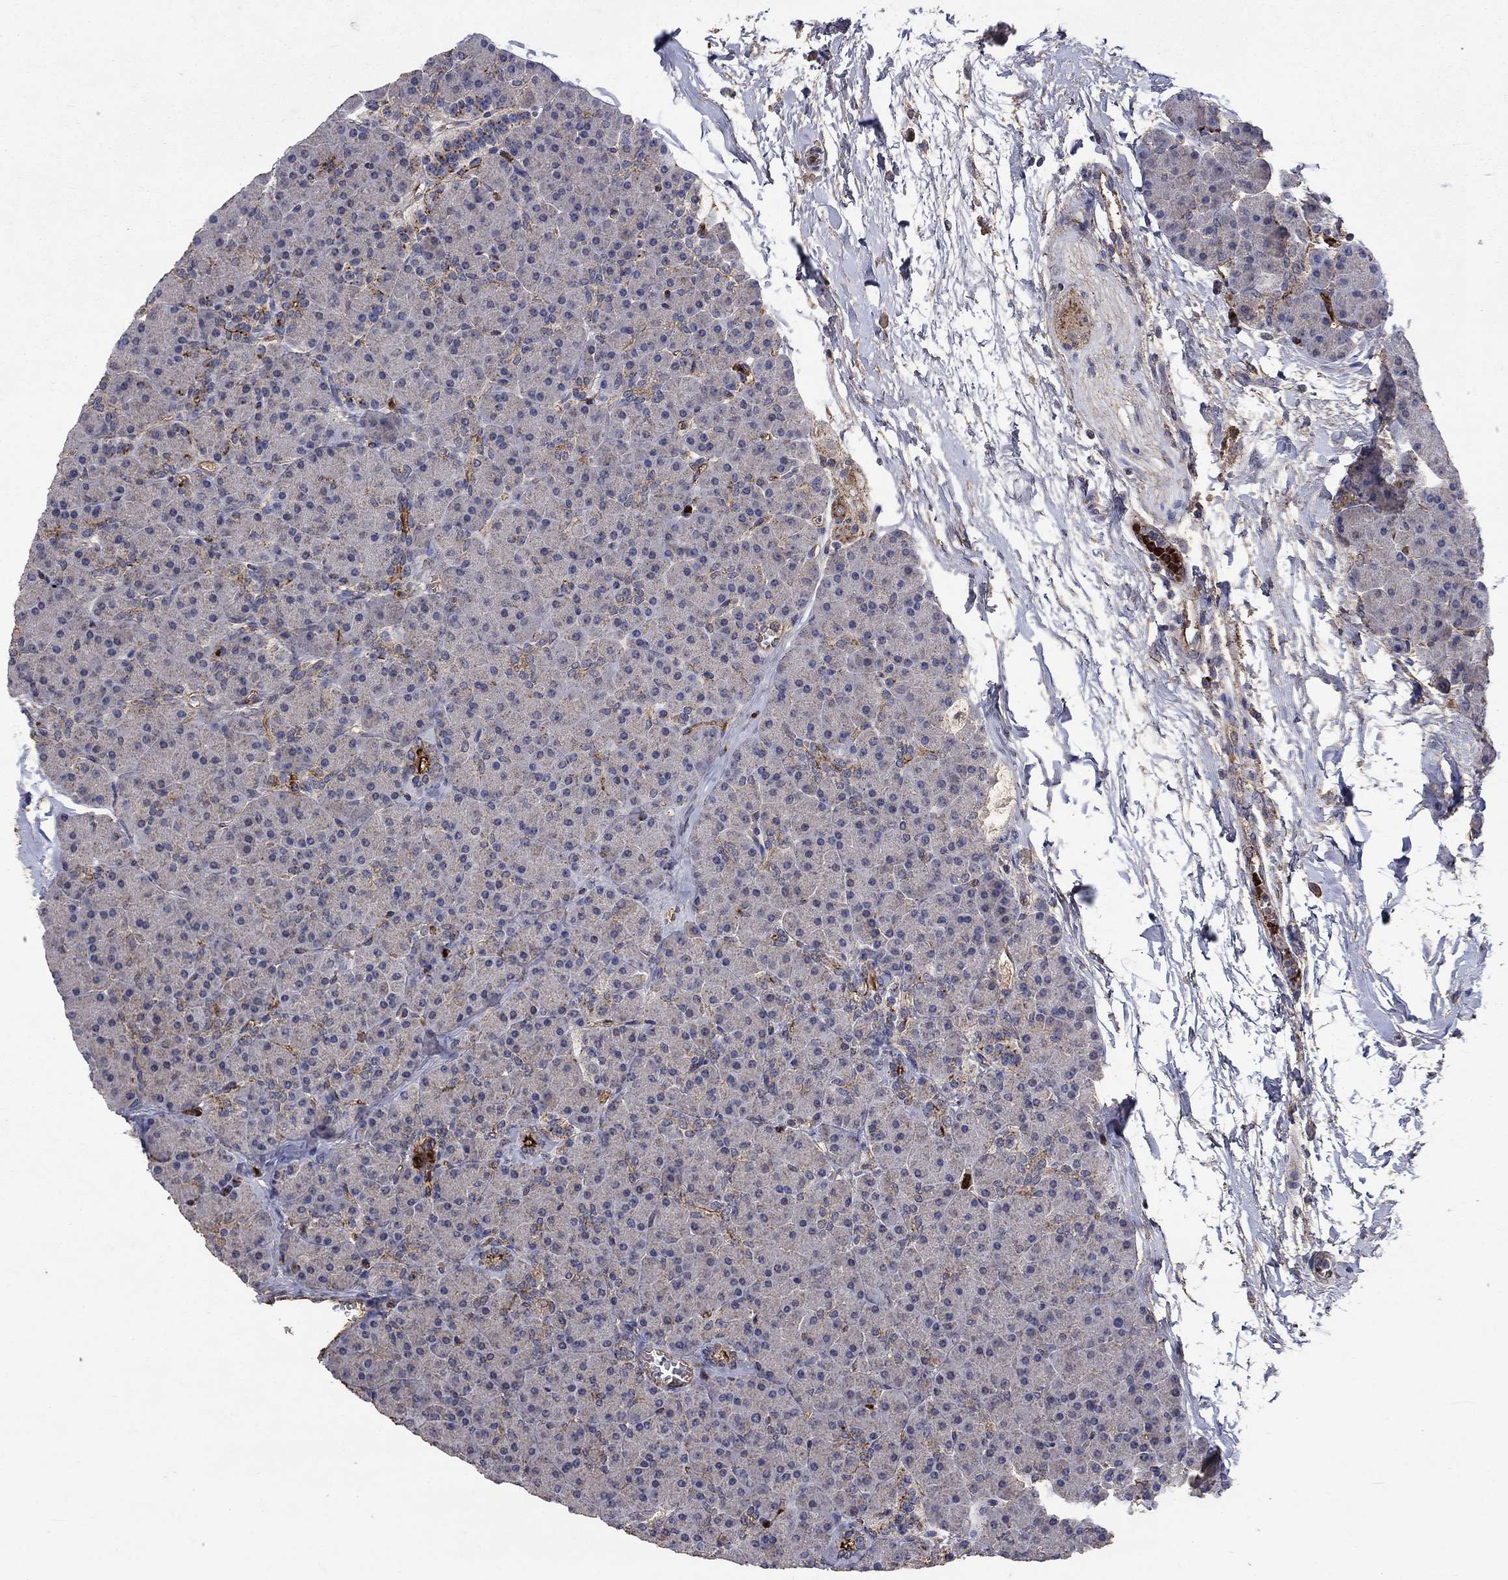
{"staining": {"intensity": "moderate", "quantity": "<25%", "location": "cytoplasmic/membranous"}, "tissue": "pancreas", "cell_type": "Exocrine glandular cells", "image_type": "normal", "snomed": [{"axis": "morphology", "description": "Normal tissue, NOS"}, {"axis": "topography", "description": "Pancreas"}], "caption": "Immunohistochemistry (IHC) image of normal pancreas stained for a protein (brown), which shows low levels of moderate cytoplasmic/membranous expression in about <25% of exocrine glandular cells.", "gene": "CD24", "patient": {"sex": "female", "age": 44}}